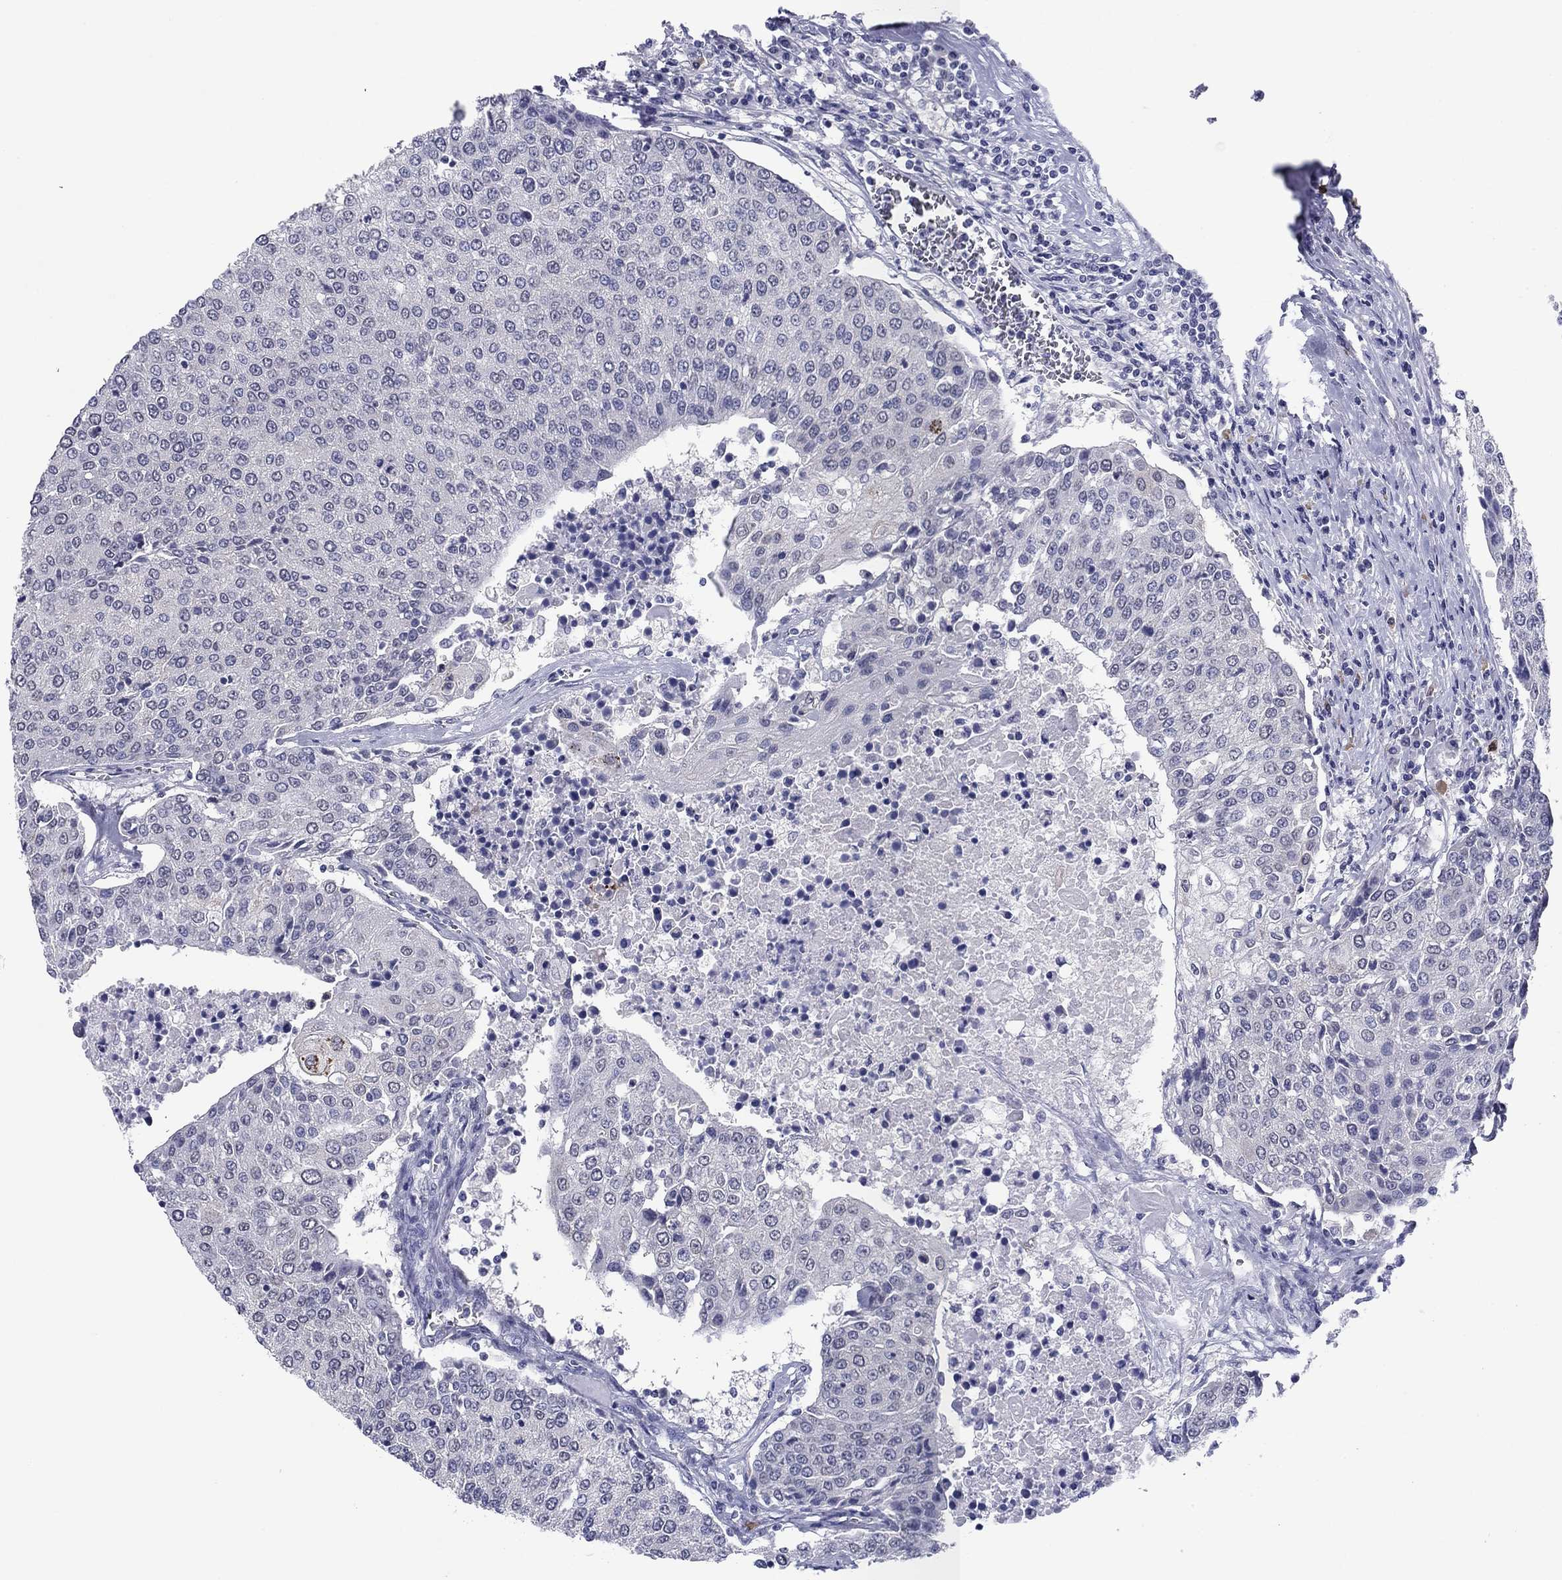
{"staining": {"intensity": "negative", "quantity": "none", "location": "none"}, "tissue": "urothelial cancer", "cell_type": "Tumor cells", "image_type": "cancer", "snomed": [{"axis": "morphology", "description": "Urothelial carcinoma, High grade"}, {"axis": "topography", "description": "Urinary bladder"}], "caption": "Urothelial cancer was stained to show a protein in brown. There is no significant expression in tumor cells.", "gene": "HAO1", "patient": {"sex": "female", "age": 85}}